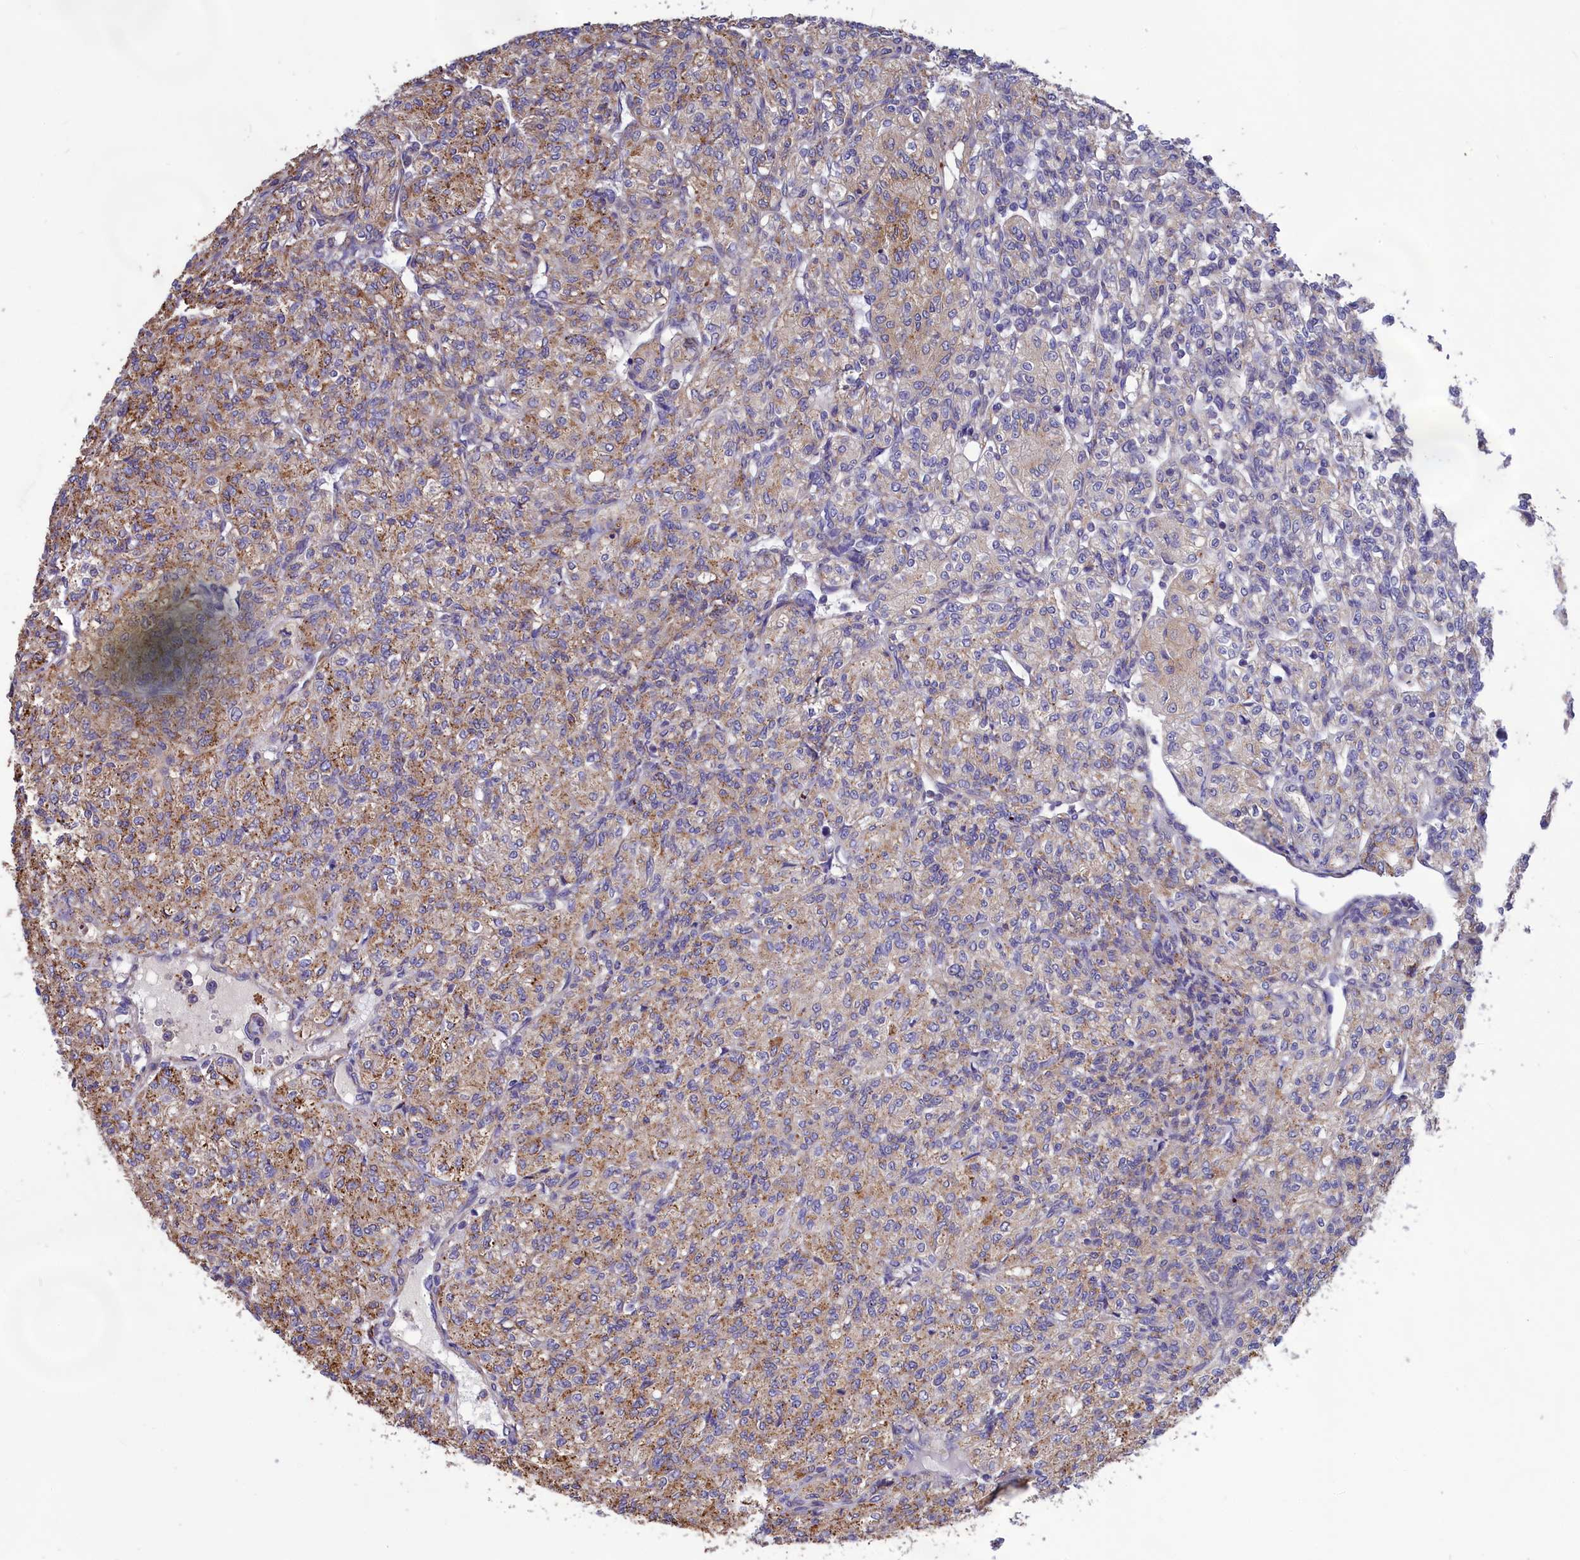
{"staining": {"intensity": "moderate", "quantity": "<25%", "location": "cytoplasmic/membranous"}, "tissue": "renal cancer", "cell_type": "Tumor cells", "image_type": "cancer", "snomed": [{"axis": "morphology", "description": "Adenocarcinoma, NOS"}, {"axis": "topography", "description": "Kidney"}], "caption": "The immunohistochemical stain labels moderate cytoplasmic/membranous staining in tumor cells of renal cancer (adenocarcinoma) tissue.", "gene": "AMDHD2", "patient": {"sex": "male", "age": 77}}